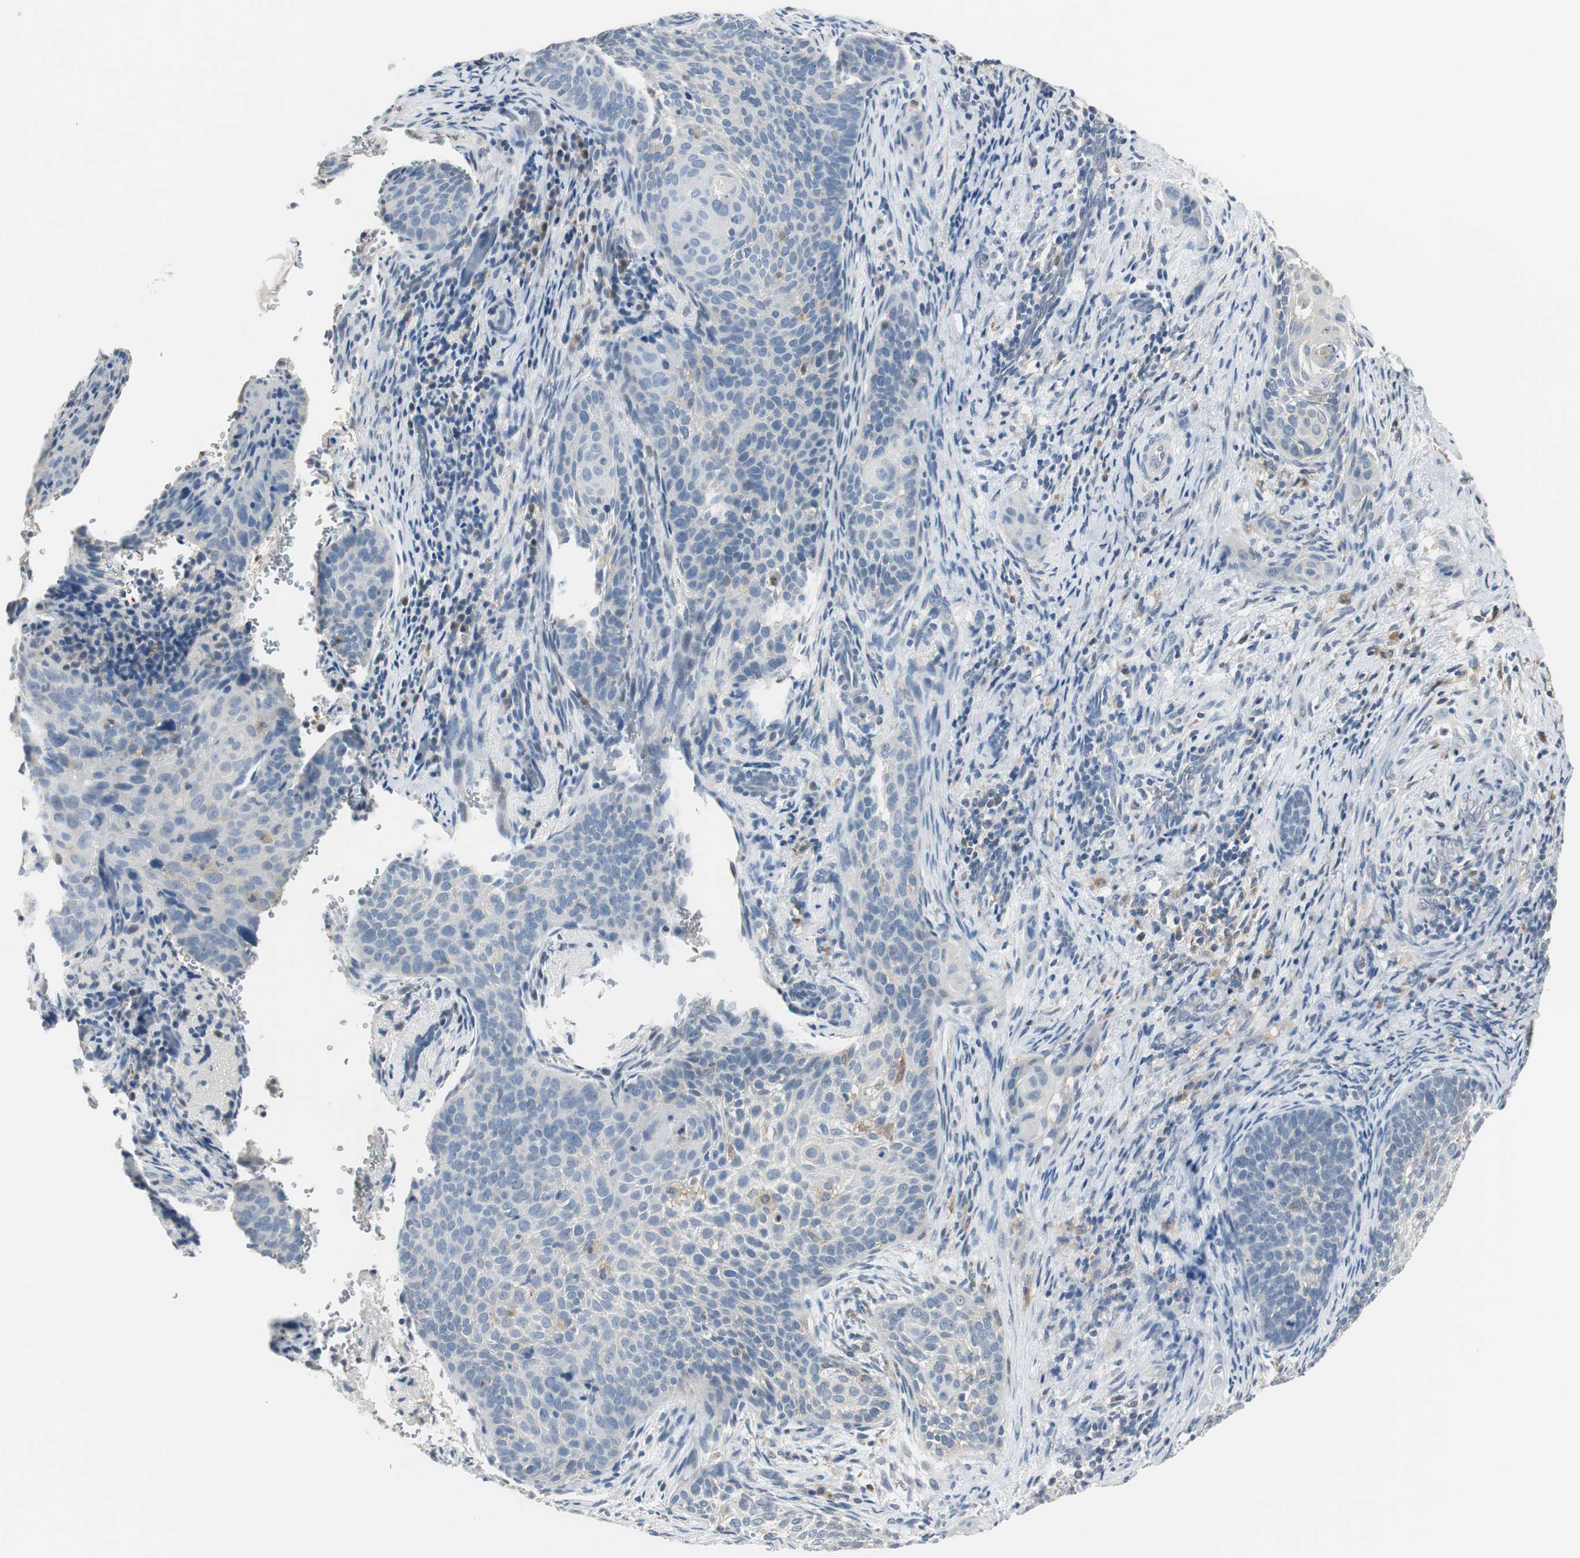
{"staining": {"intensity": "negative", "quantity": "none", "location": "none"}, "tissue": "cervical cancer", "cell_type": "Tumor cells", "image_type": "cancer", "snomed": [{"axis": "morphology", "description": "Squamous cell carcinoma, NOS"}, {"axis": "topography", "description": "Cervix"}], "caption": "IHC photomicrograph of neoplastic tissue: human cervical cancer (squamous cell carcinoma) stained with DAB (3,3'-diaminobenzidine) reveals no significant protein positivity in tumor cells. The staining is performed using DAB brown chromogen with nuclei counter-stained in using hematoxylin.", "gene": "MSTO1", "patient": {"sex": "female", "age": 33}}